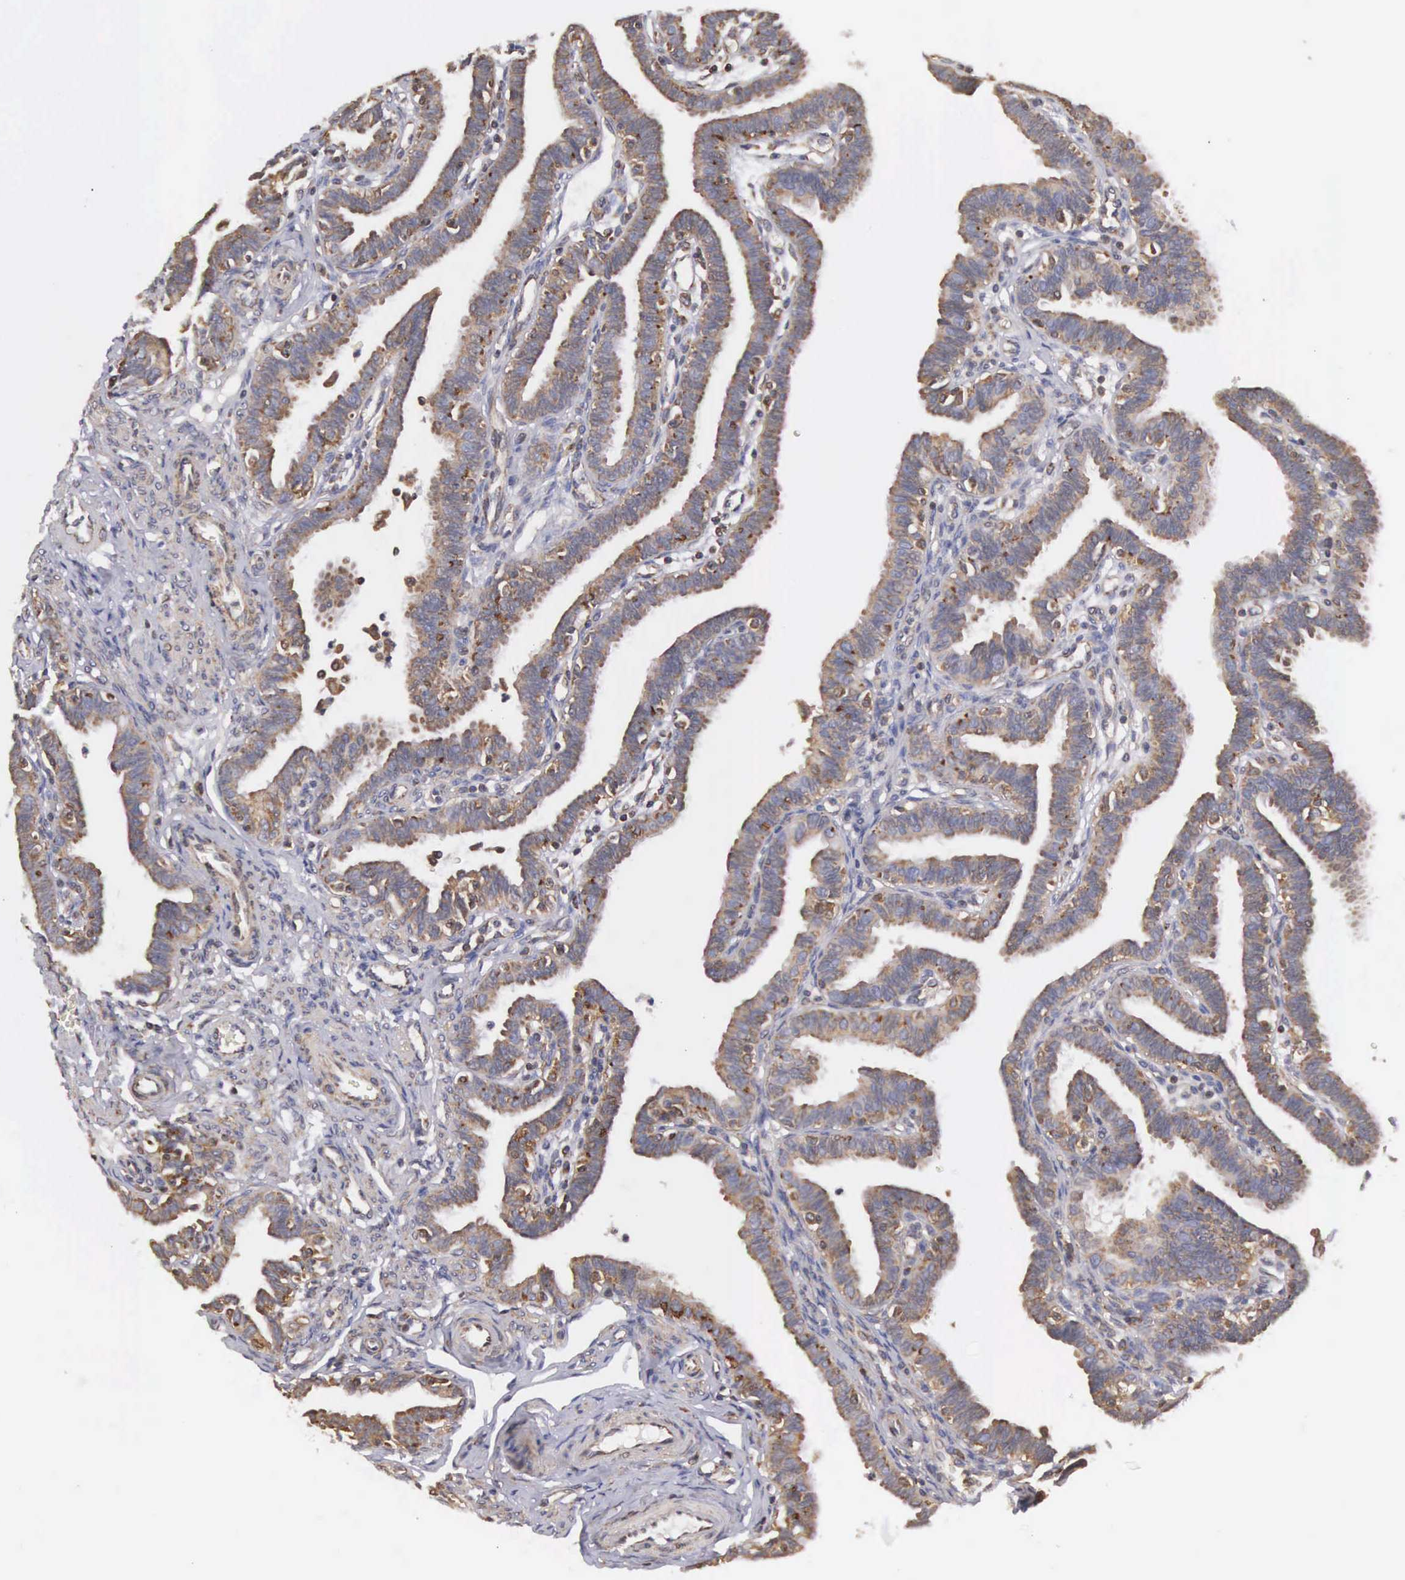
{"staining": {"intensity": "strong", "quantity": ">75%", "location": "cytoplasmic/membranous"}, "tissue": "fallopian tube", "cell_type": "Glandular cells", "image_type": "normal", "snomed": [{"axis": "morphology", "description": "Normal tissue, NOS"}, {"axis": "topography", "description": "Fallopian tube"}], "caption": "Protein expression by IHC shows strong cytoplasmic/membranous expression in about >75% of glandular cells in unremarkable fallopian tube. The staining is performed using DAB (3,3'-diaminobenzidine) brown chromogen to label protein expression. The nuclei are counter-stained blue using hematoxylin.", "gene": "DHRS1", "patient": {"sex": "female", "age": 41}}